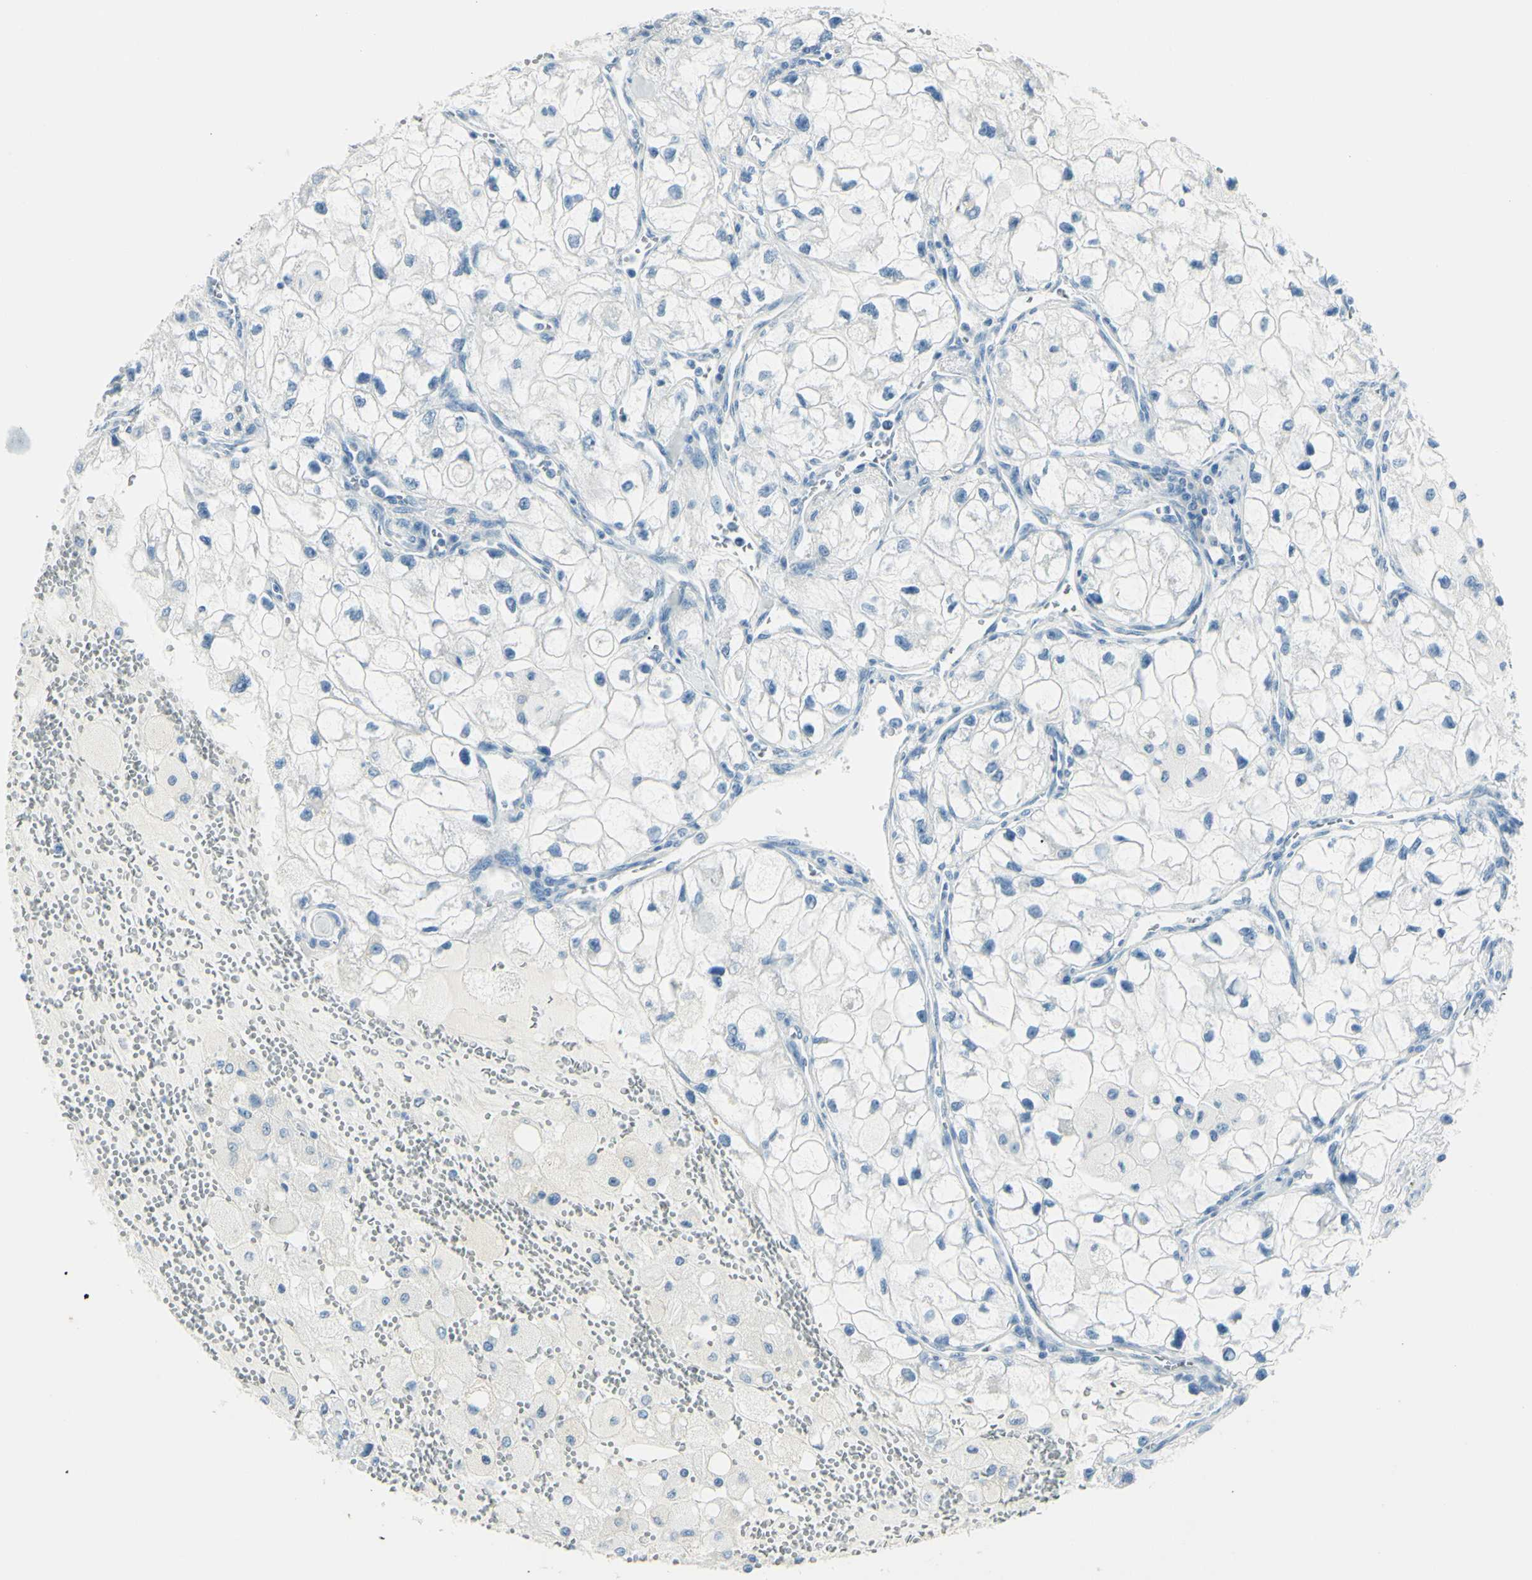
{"staining": {"intensity": "negative", "quantity": "none", "location": "none"}, "tissue": "renal cancer", "cell_type": "Tumor cells", "image_type": "cancer", "snomed": [{"axis": "morphology", "description": "Adenocarcinoma, NOS"}, {"axis": "topography", "description": "Kidney"}], "caption": "This is an immunohistochemistry (IHC) photomicrograph of renal adenocarcinoma. There is no staining in tumor cells.", "gene": "CDH15", "patient": {"sex": "female", "age": 70}}